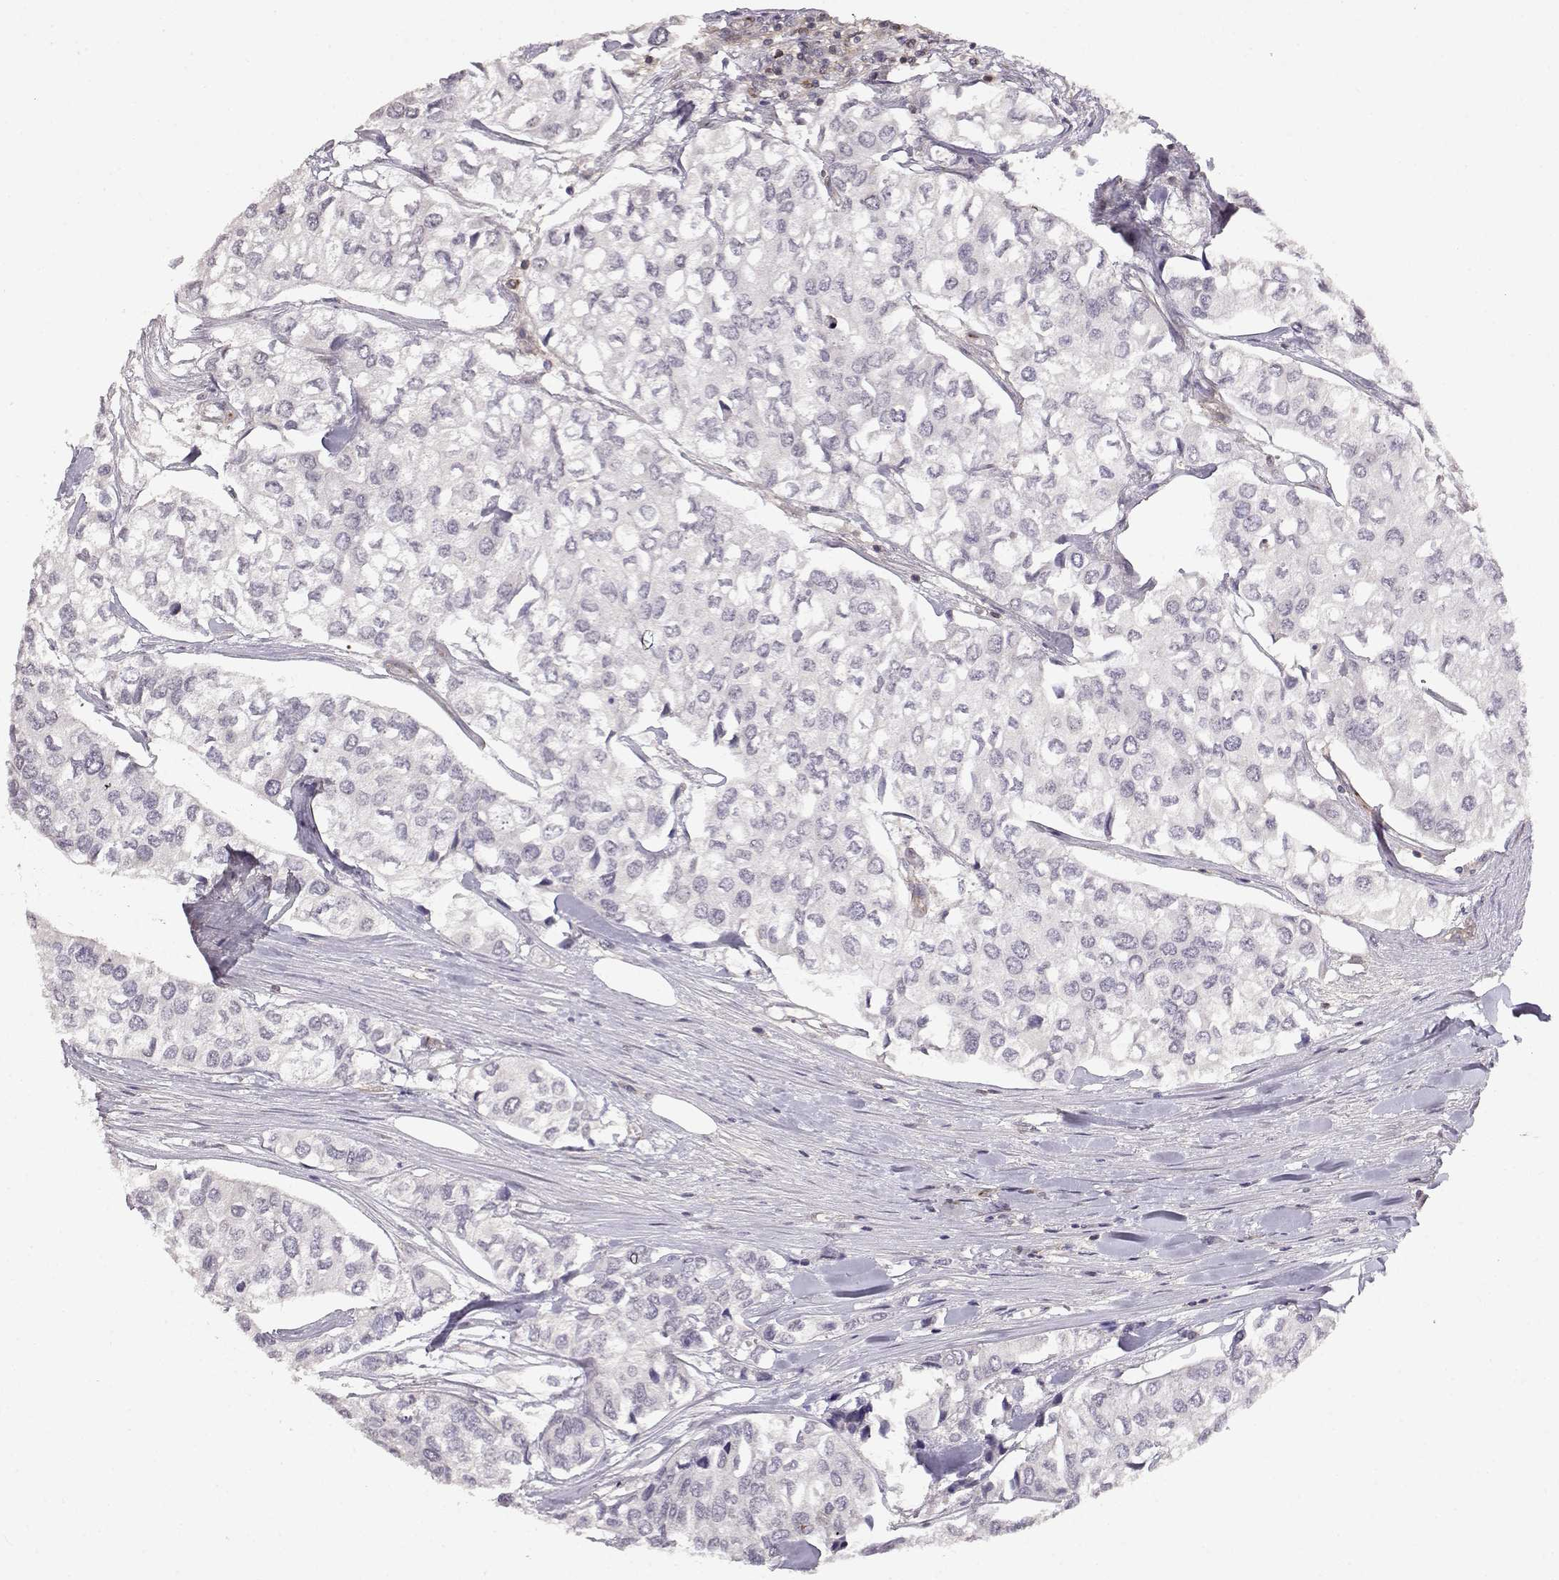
{"staining": {"intensity": "negative", "quantity": "none", "location": "none"}, "tissue": "urothelial cancer", "cell_type": "Tumor cells", "image_type": "cancer", "snomed": [{"axis": "morphology", "description": "Urothelial carcinoma, High grade"}, {"axis": "topography", "description": "Urinary bladder"}], "caption": "A micrograph of human urothelial cancer is negative for staining in tumor cells.", "gene": "IFITM1", "patient": {"sex": "male", "age": 73}}